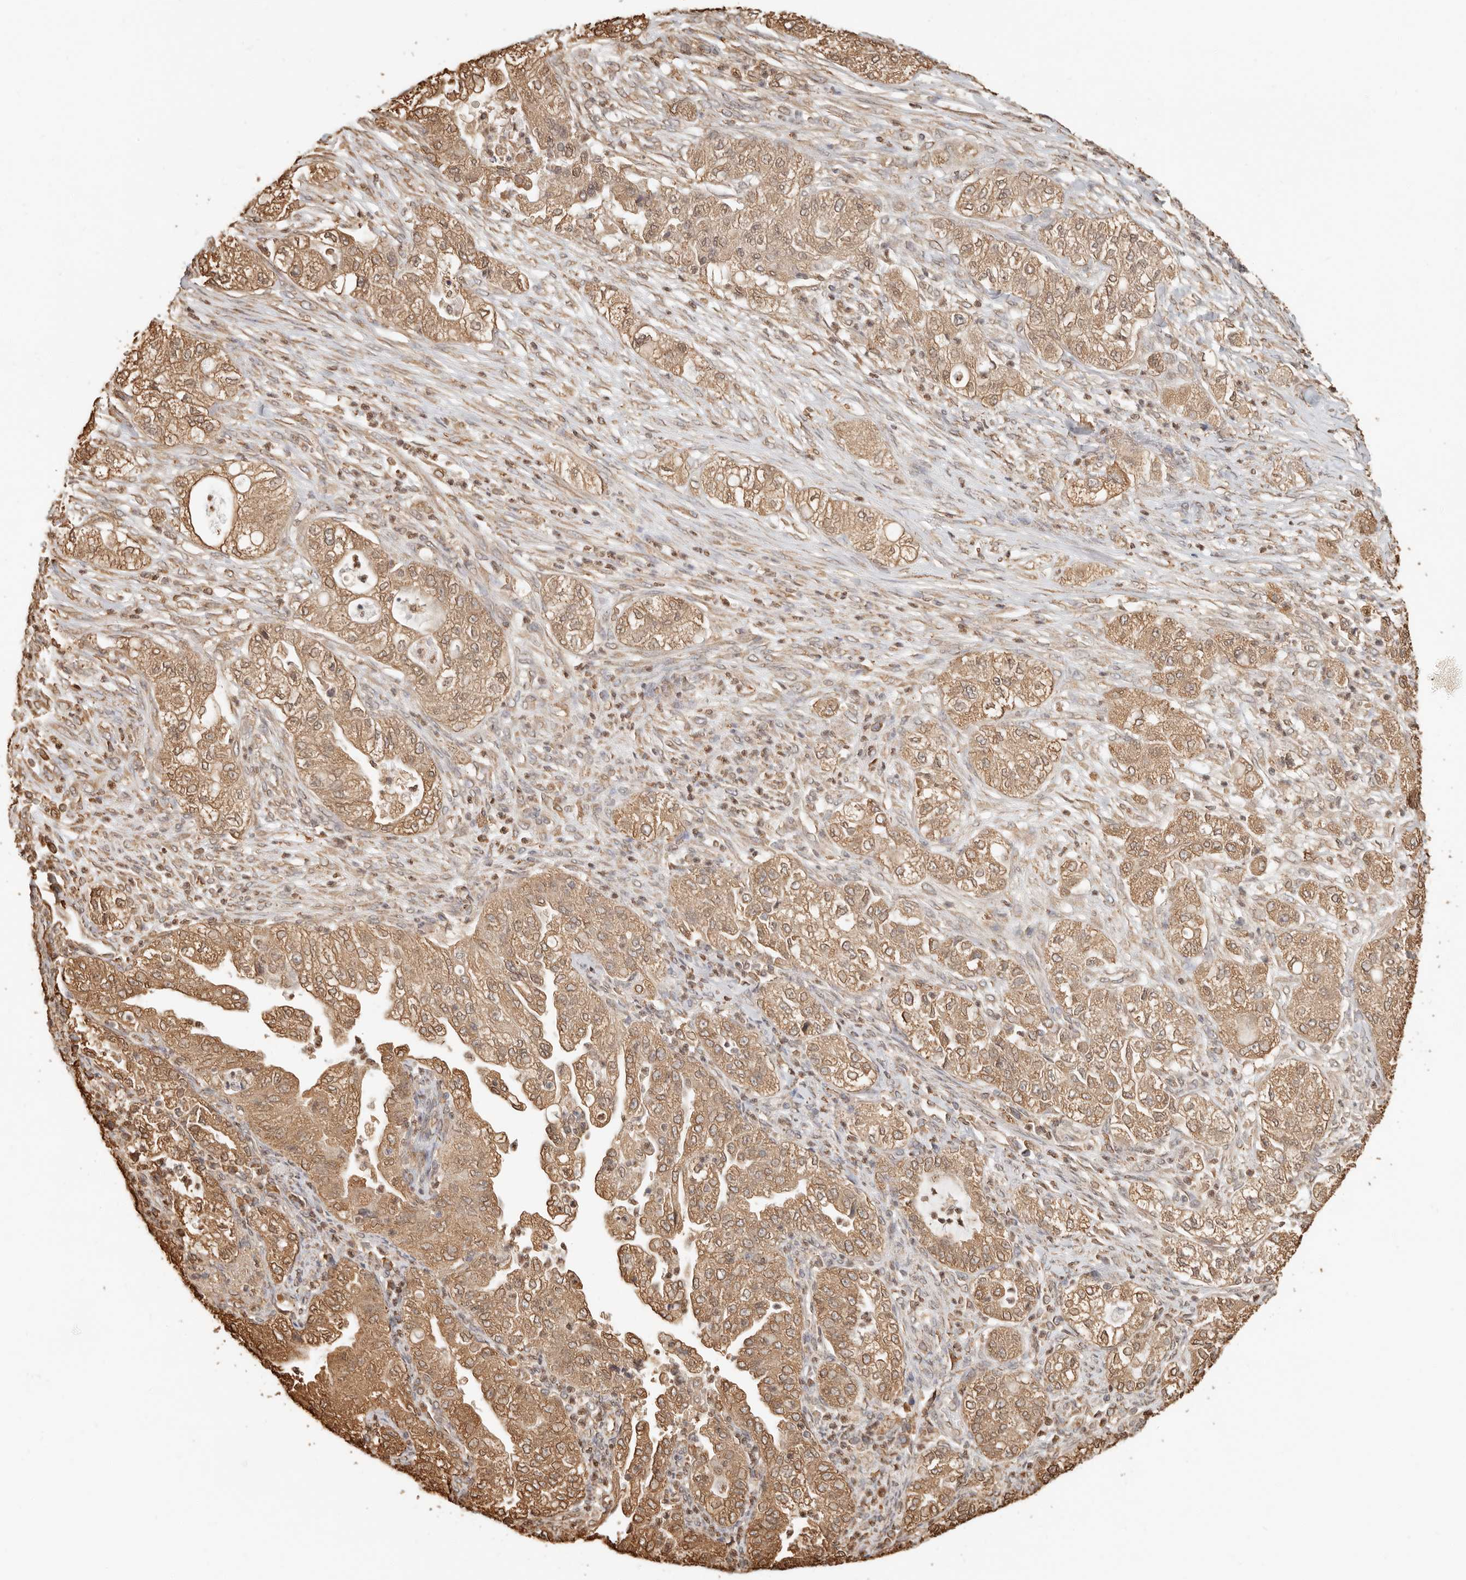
{"staining": {"intensity": "moderate", "quantity": ">75%", "location": "cytoplasmic/membranous"}, "tissue": "pancreatic cancer", "cell_type": "Tumor cells", "image_type": "cancer", "snomed": [{"axis": "morphology", "description": "Adenocarcinoma, NOS"}, {"axis": "topography", "description": "Pancreas"}], "caption": "Tumor cells show medium levels of moderate cytoplasmic/membranous positivity in about >75% of cells in pancreatic cancer (adenocarcinoma).", "gene": "ARHGEF10L", "patient": {"sex": "female", "age": 78}}